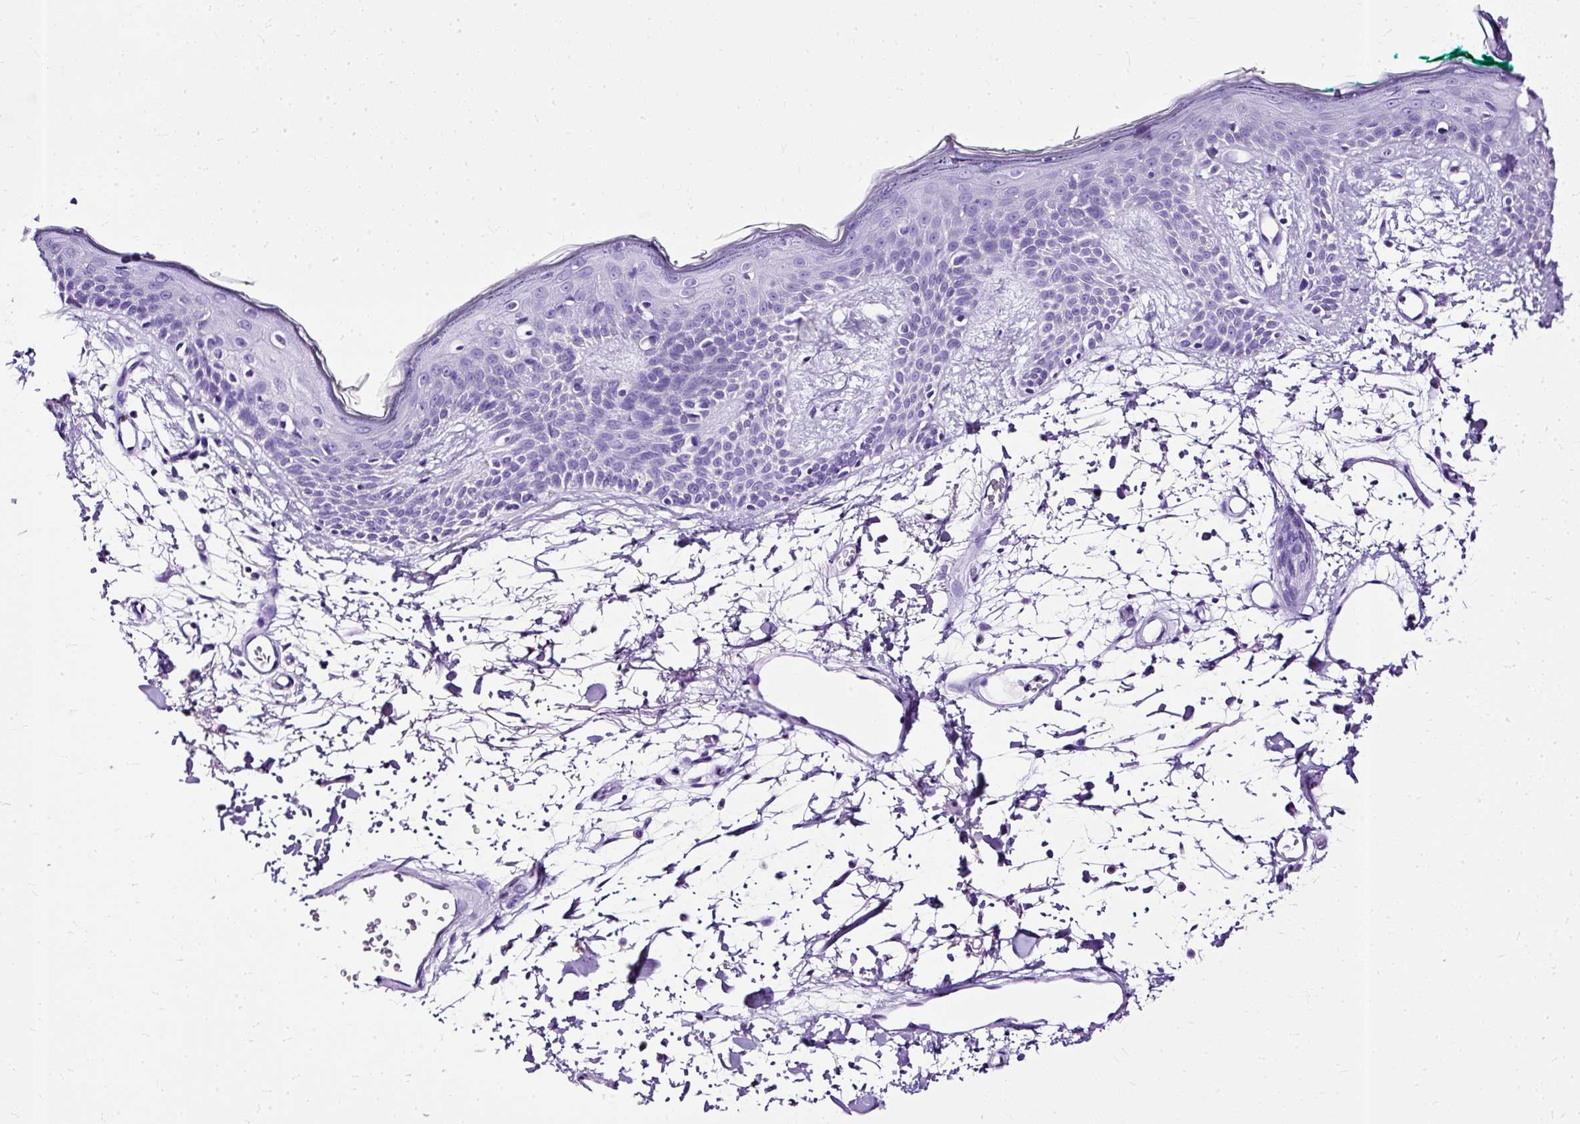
{"staining": {"intensity": "negative", "quantity": "none", "location": "none"}, "tissue": "skin", "cell_type": "Fibroblasts", "image_type": "normal", "snomed": [{"axis": "morphology", "description": "Normal tissue, NOS"}, {"axis": "topography", "description": "Skin"}], "caption": "Immunohistochemistry of normal skin demonstrates no positivity in fibroblasts.", "gene": "SLC8A2", "patient": {"sex": "male", "age": 79}}